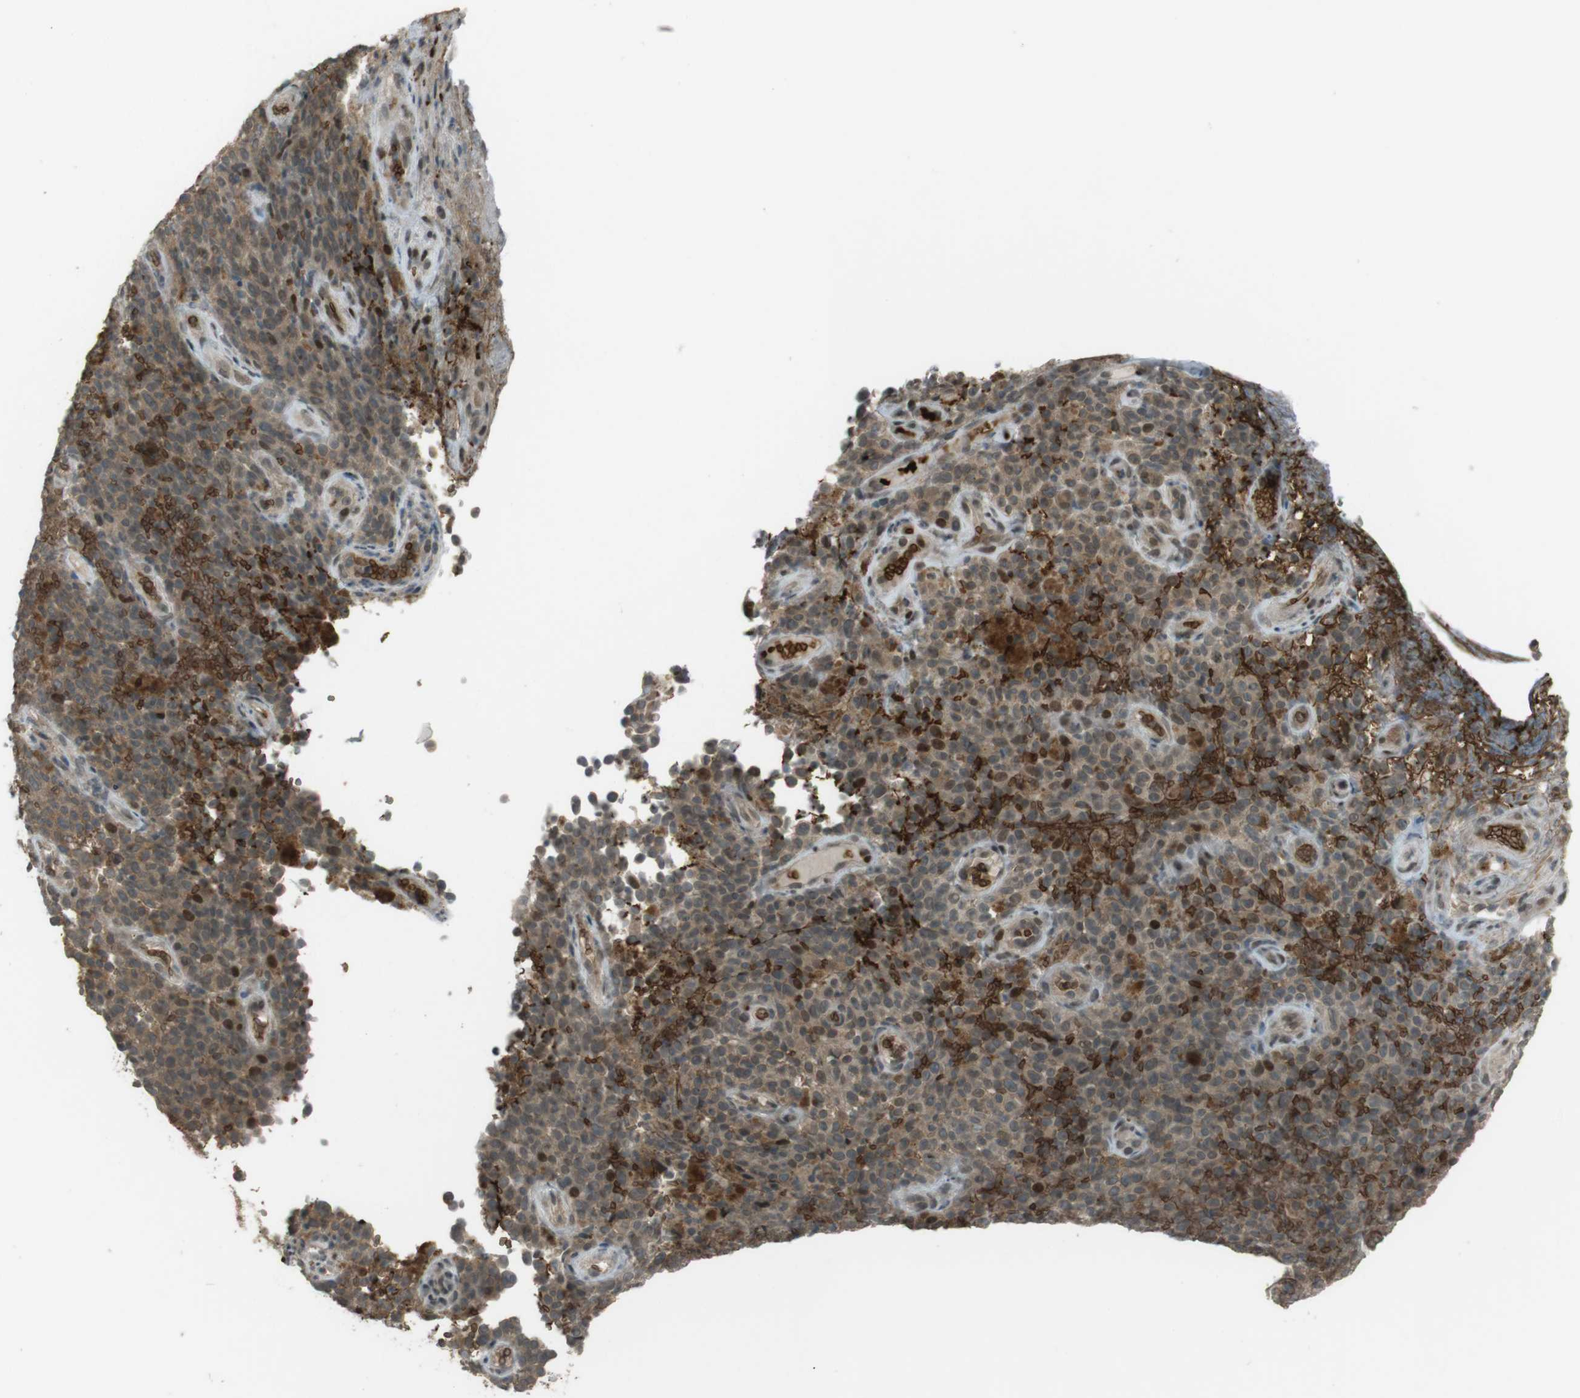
{"staining": {"intensity": "moderate", "quantity": ">75%", "location": "cytoplasmic/membranous,nuclear"}, "tissue": "melanoma", "cell_type": "Tumor cells", "image_type": "cancer", "snomed": [{"axis": "morphology", "description": "Malignant melanoma, NOS"}, {"axis": "topography", "description": "Skin"}], "caption": "IHC (DAB) staining of human malignant melanoma displays moderate cytoplasmic/membranous and nuclear protein staining in approximately >75% of tumor cells. (Stains: DAB in brown, nuclei in blue, Microscopy: brightfield microscopy at high magnification).", "gene": "SLITRK5", "patient": {"sex": "female", "age": 82}}